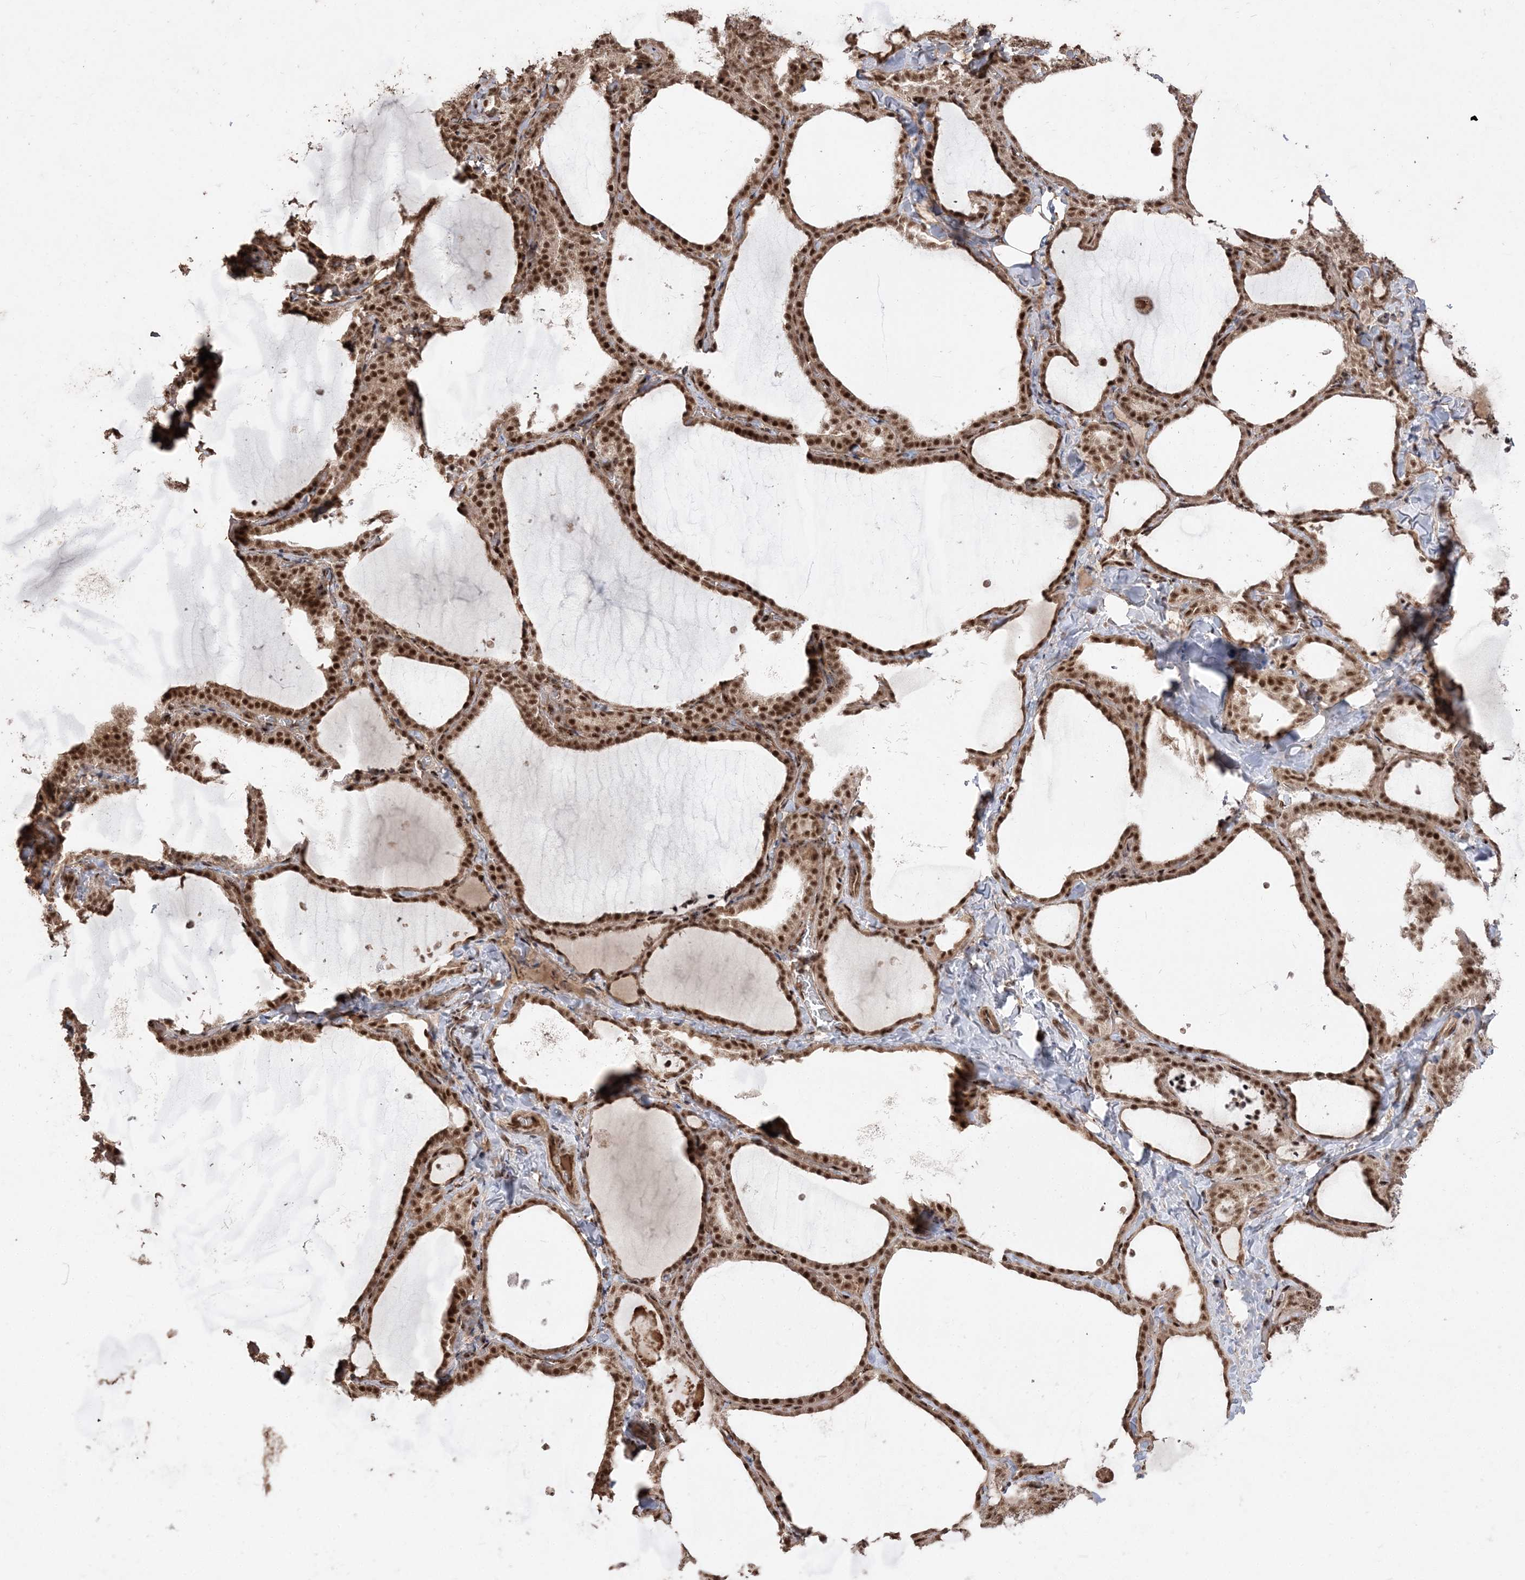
{"staining": {"intensity": "strong", "quantity": ">75%", "location": "nuclear"}, "tissue": "thyroid gland", "cell_type": "Glandular cells", "image_type": "normal", "snomed": [{"axis": "morphology", "description": "Normal tissue, NOS"}, {"axis": "topography", "description": "Thyroid gland"}], "caption": "Thyroid gland stained with IHC shows strong nuclear staining in approximately >75% of glandular cells.", "gene": "RBM17", "patient": {"sex": "female", "age": 22}}